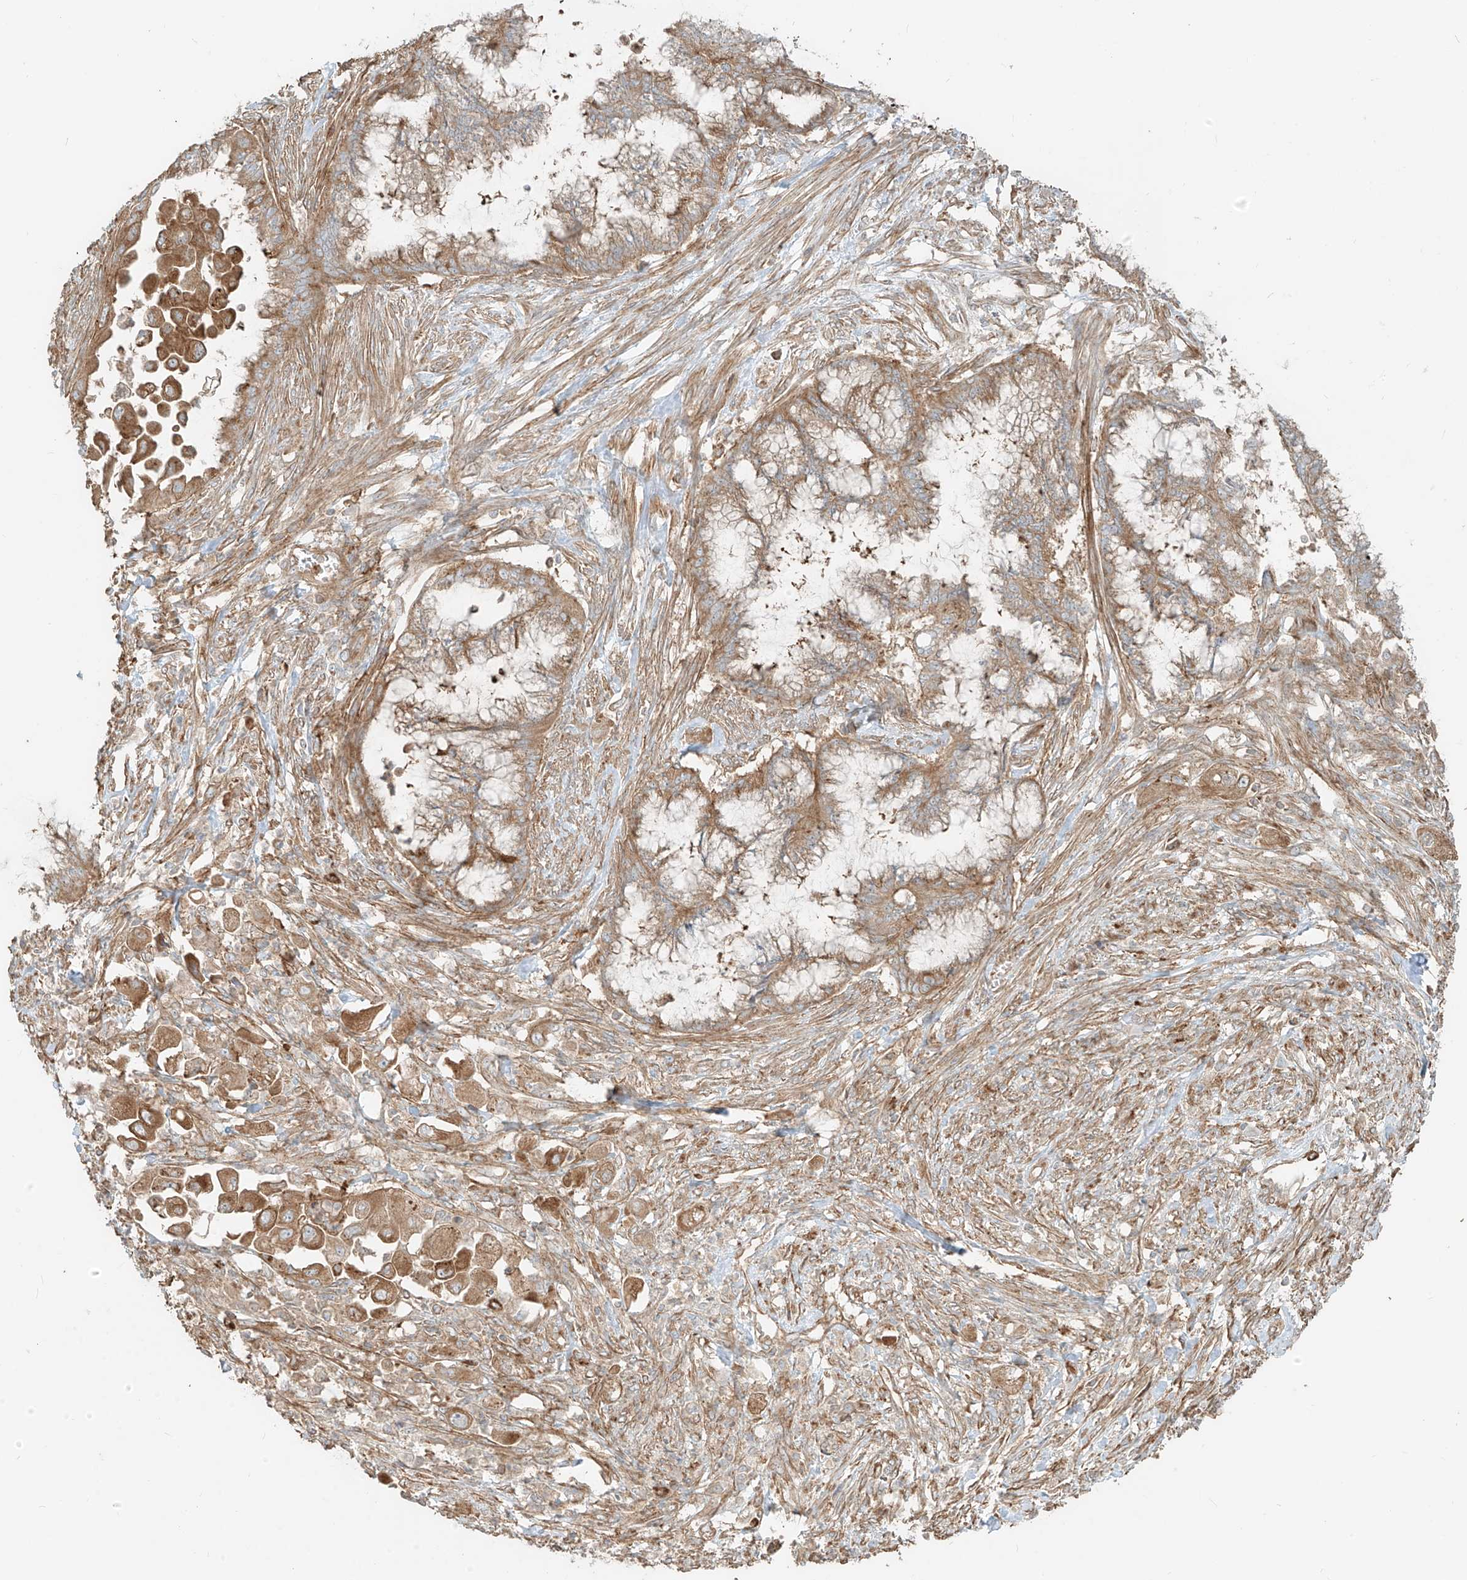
{"staining": {"intensity": "moderate", "quantity": ">75%", "location": "cytoplasmic/membranous"}, "tissue": "endometrial cancer", "cell_type": "Tumor cells", "image_type": "cancer", "snomed": [{"axis": "morphology", "description": "Adenocarcinoma, NOS"}, {"axis": "topography", "description": "Endometrium"}], "caption": "Human endometrial cancer stained for a protein (brown) reveals moderate cytoplasmic/membranous positive expression in about >75% of tumor cells.", "gene": "CCDC115", "patient": {"sex": "female", "age": 86}}